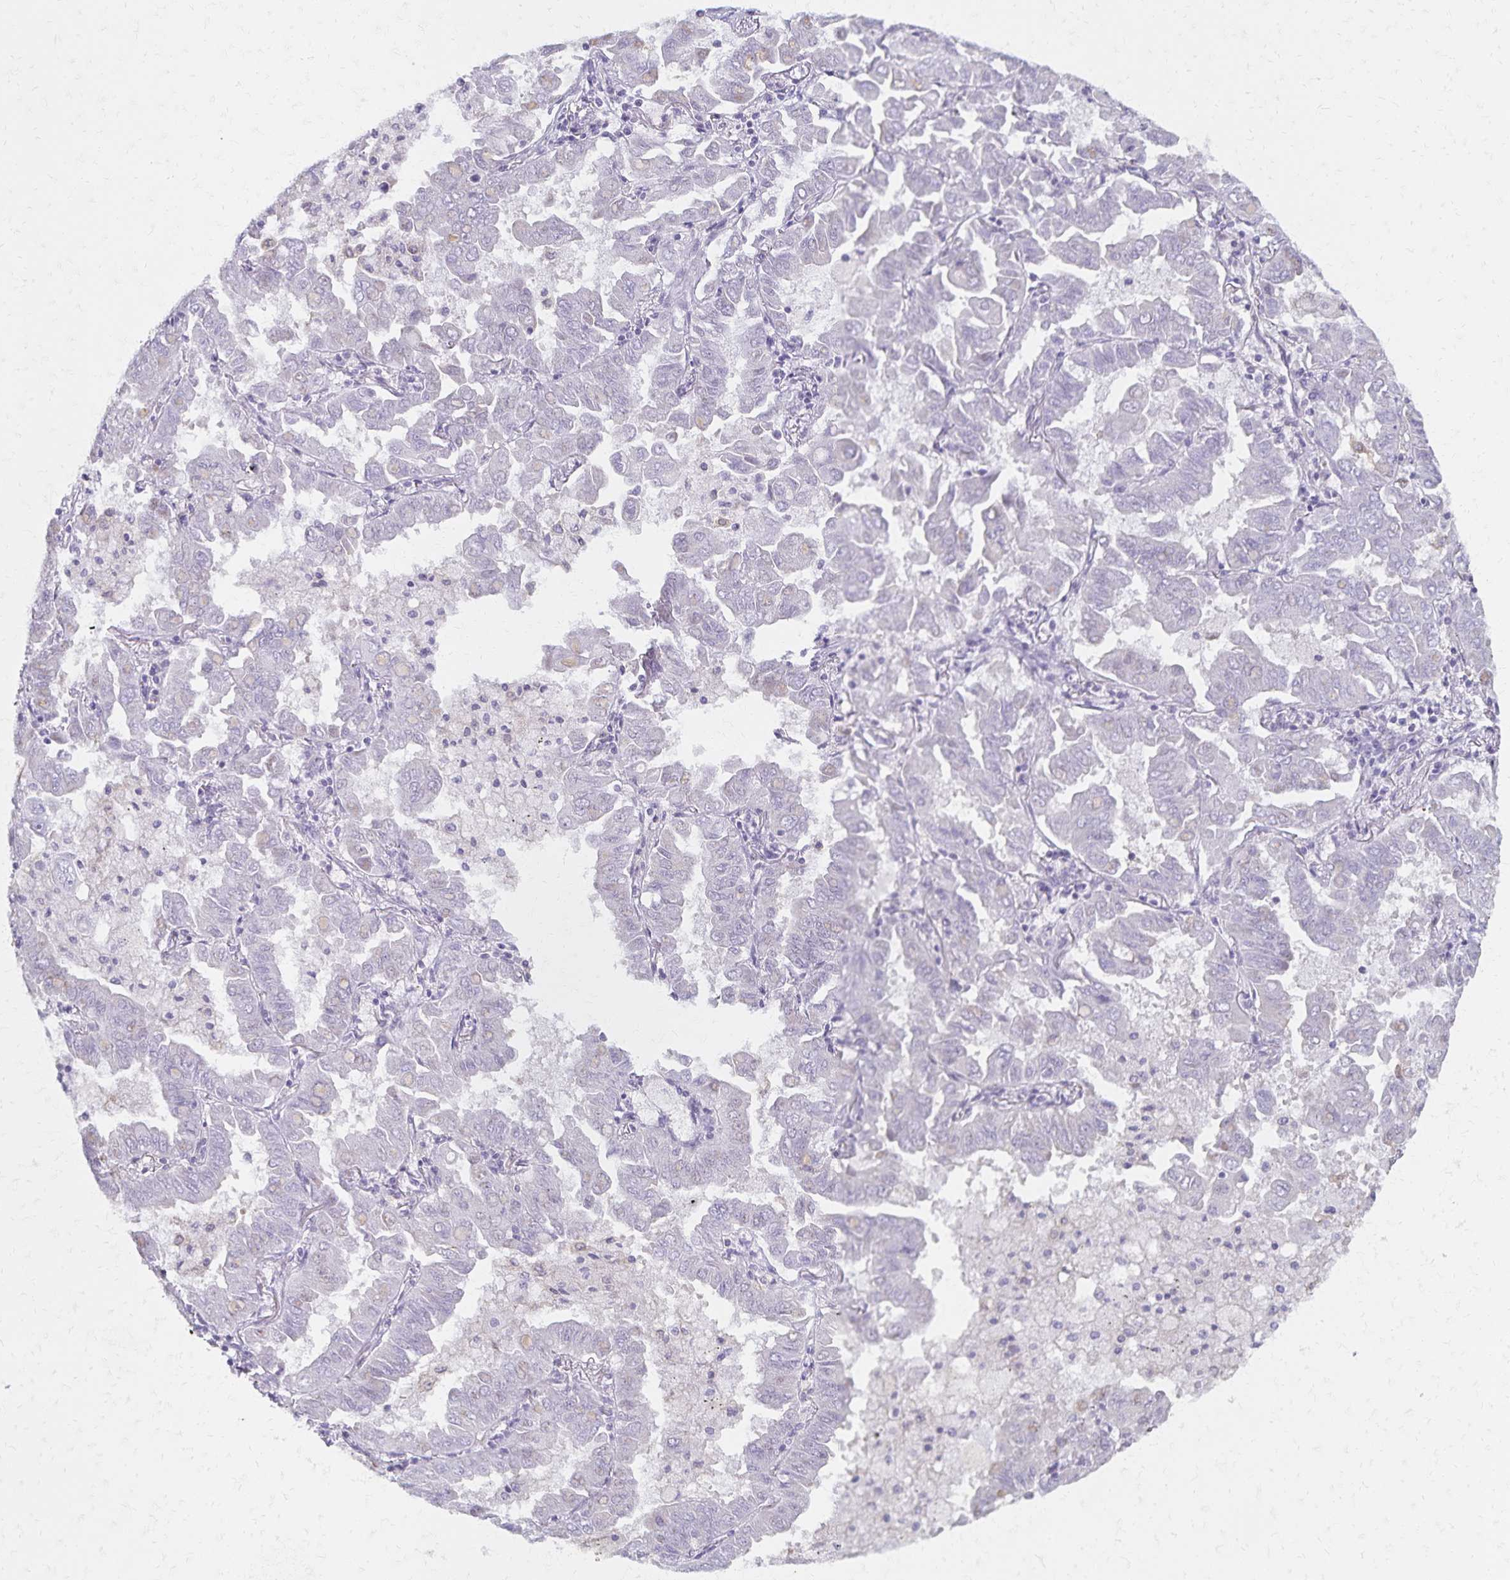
{"staining": {"intensity": "negative", "quantity": "none", "location": "none"}, "tissue": "lung cancer", "cell_type": "Tumor cells", "image_type": "cancer", "snomed": [{"axis": "morphology", "description": "Adenocarcinoma, NOS"}, {"axis": "topography", "description": "Lung"}], "caption": "A high-resolution micrograph shows IHC staining of lung cancer (adenocarcinoma), which reveals no significant expression in tumor cells. (Stains: DAB IHC with hematoxylin counter stain, Microscopy: brightfield microscopy at high magnification).", "gene": "KISS1", "patient": {"sex": "male", "age": 64}}